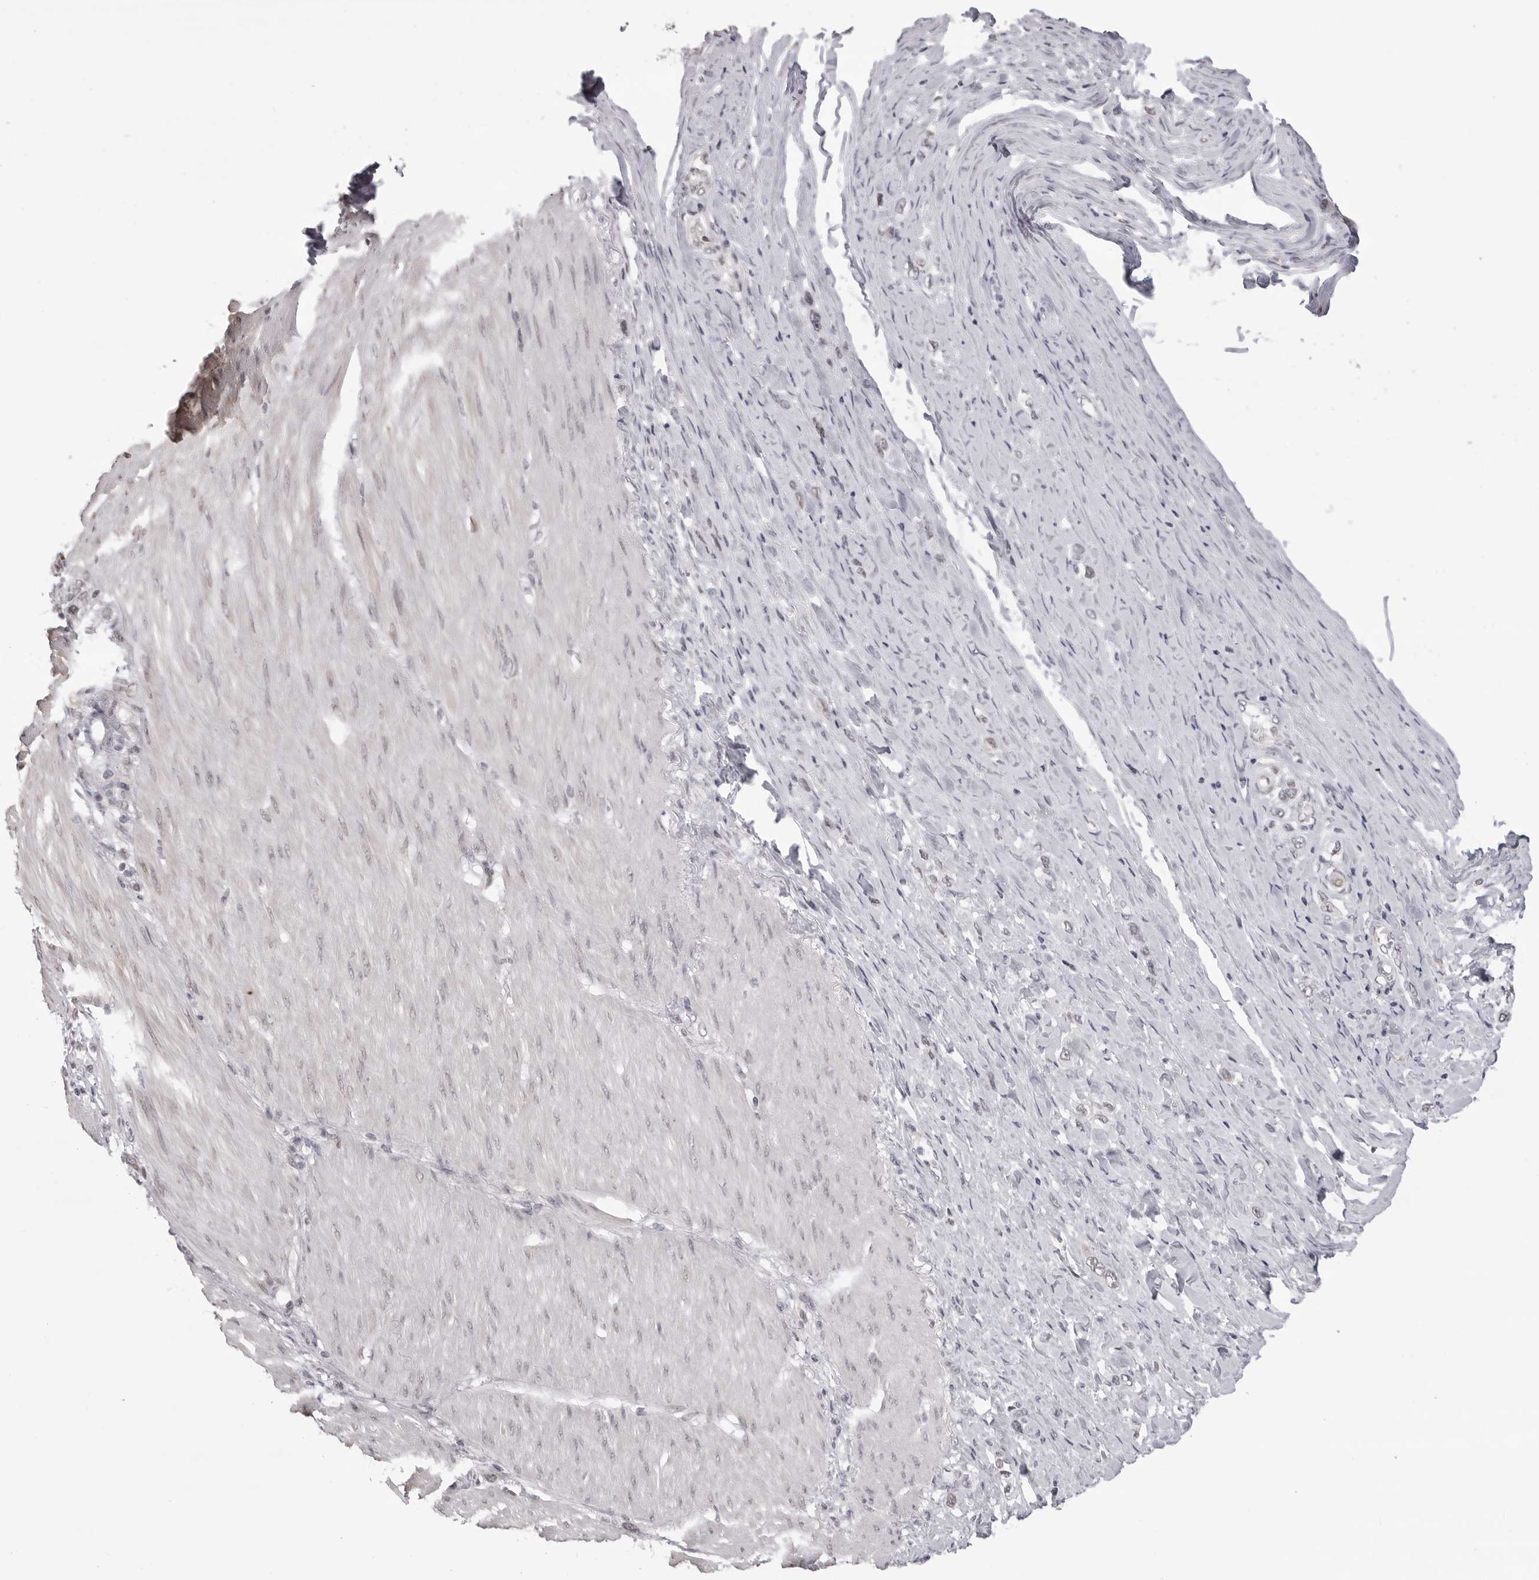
{"staining": {"intensity": "negative", "quantity": "none", "location": "none"}, "tissue": "stomach cancer", "cell_type": "Tumor cells", "image_type": "cancer", "snomed": [{"axis": "morphology", "description": "Adenocarcinoma, NOS"}, {"axis": "topography", "description": "Stomach"}], "caption": "This photomicrograph is of stomach adenocarcinoma stained with immunohistochemistry (IHC) to label a protein in brown with the nuclei are counter-stained blue. There is no expression in tumor cells.", "gene": "PHF3", "patient": {"sex": "female", "age": 65}}